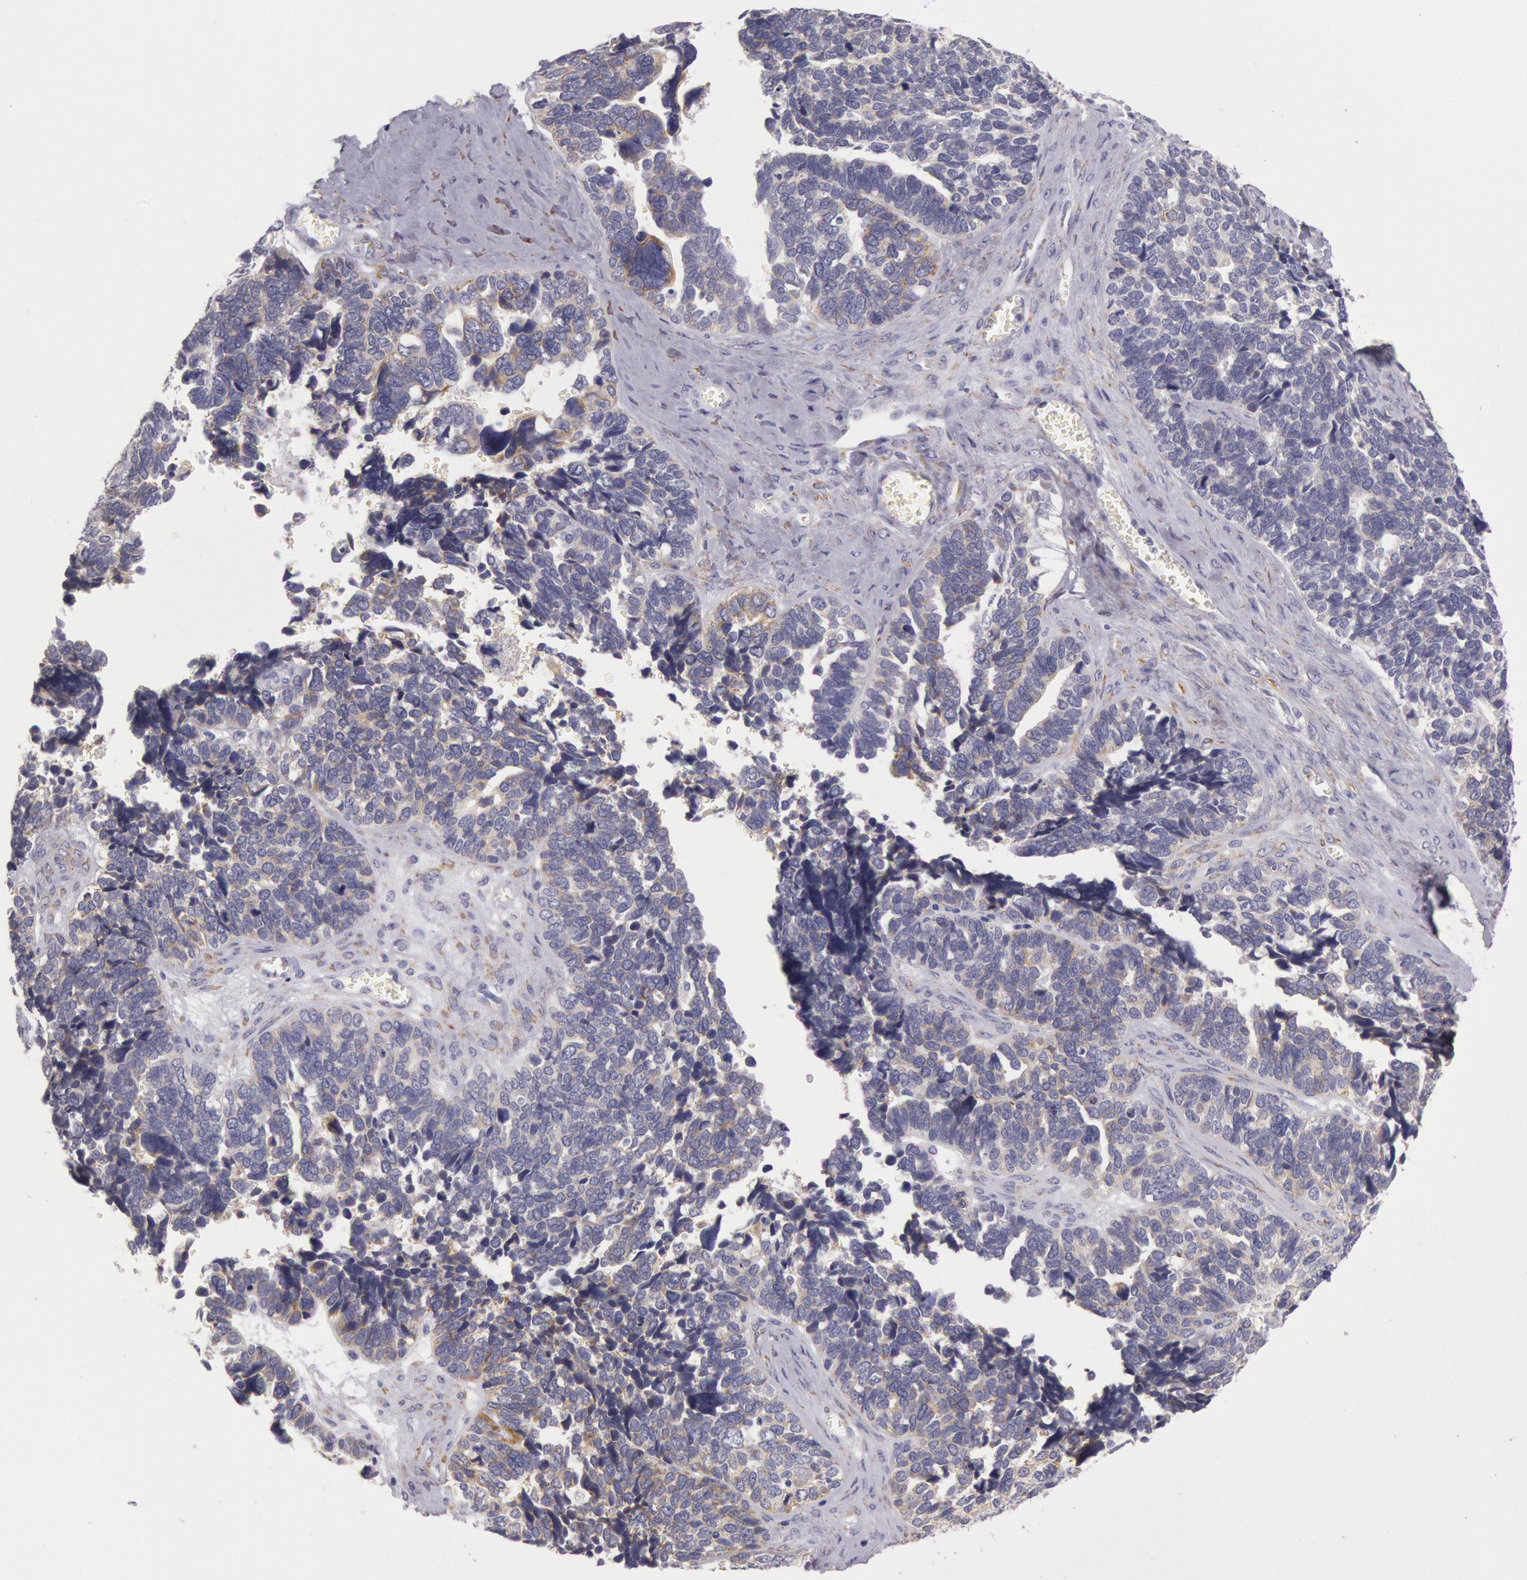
{"staining": {"intensity": "weak", "quantity": ">75%", "location": "cytoplasmic/membranous"}, "tissue": "ovarian cancer", "cell_type": "Tumor cells", "image_type": "cancer", "snomed": [{"axis": "morphology", "description": "Cystadenocarcinoma, serous, NOS"}, {"axis": "topography", "description": "Ovary"}], "caption": "This is an image of immunohistochemistry staining of ovarian serous cystadenocarcinoma, which shows weak positivity in the cytoplasmic/membranous of tumor cells.", "gene": "CIDEB", "patient": {"sex": "female", "age": 77}}